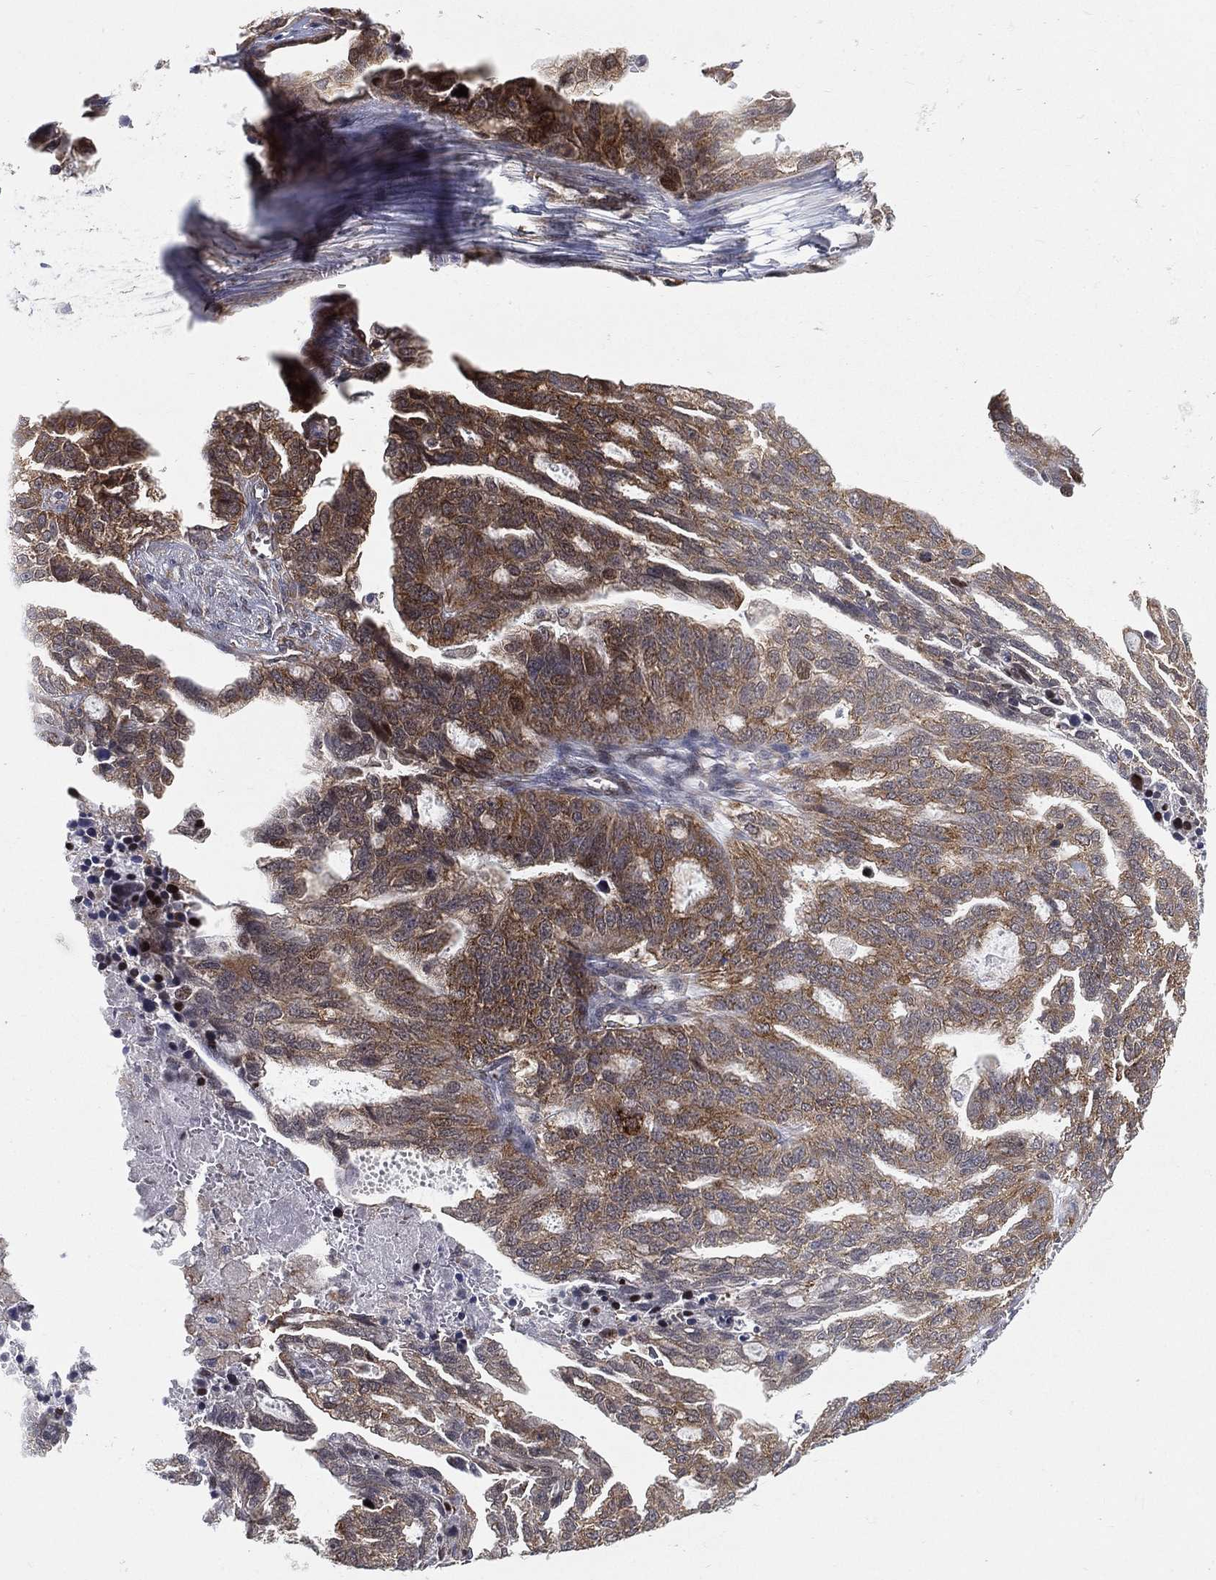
{"staining": {"intensity": "moderate", "quantity": ">75%", "location": "cytoplasmic/membranous"}, "tissue": "ovarian cancer", "cell_type": "Tumor cells", "image_type": "cancer", "snomed": [{"axis": "morphology", "description": "Cystadenocarcinoma, serous, NOS"}, {"axis": "topography", "description": "Ovary"}], "caption": "Tumor cells exhibit moderate cytoplasmic/membranous staining in approximately >75% of cells in serous cystadenocarcinoma (ovarian).", "gene": "TMTC4", "patient": {"sex": "female", "age": 51}}